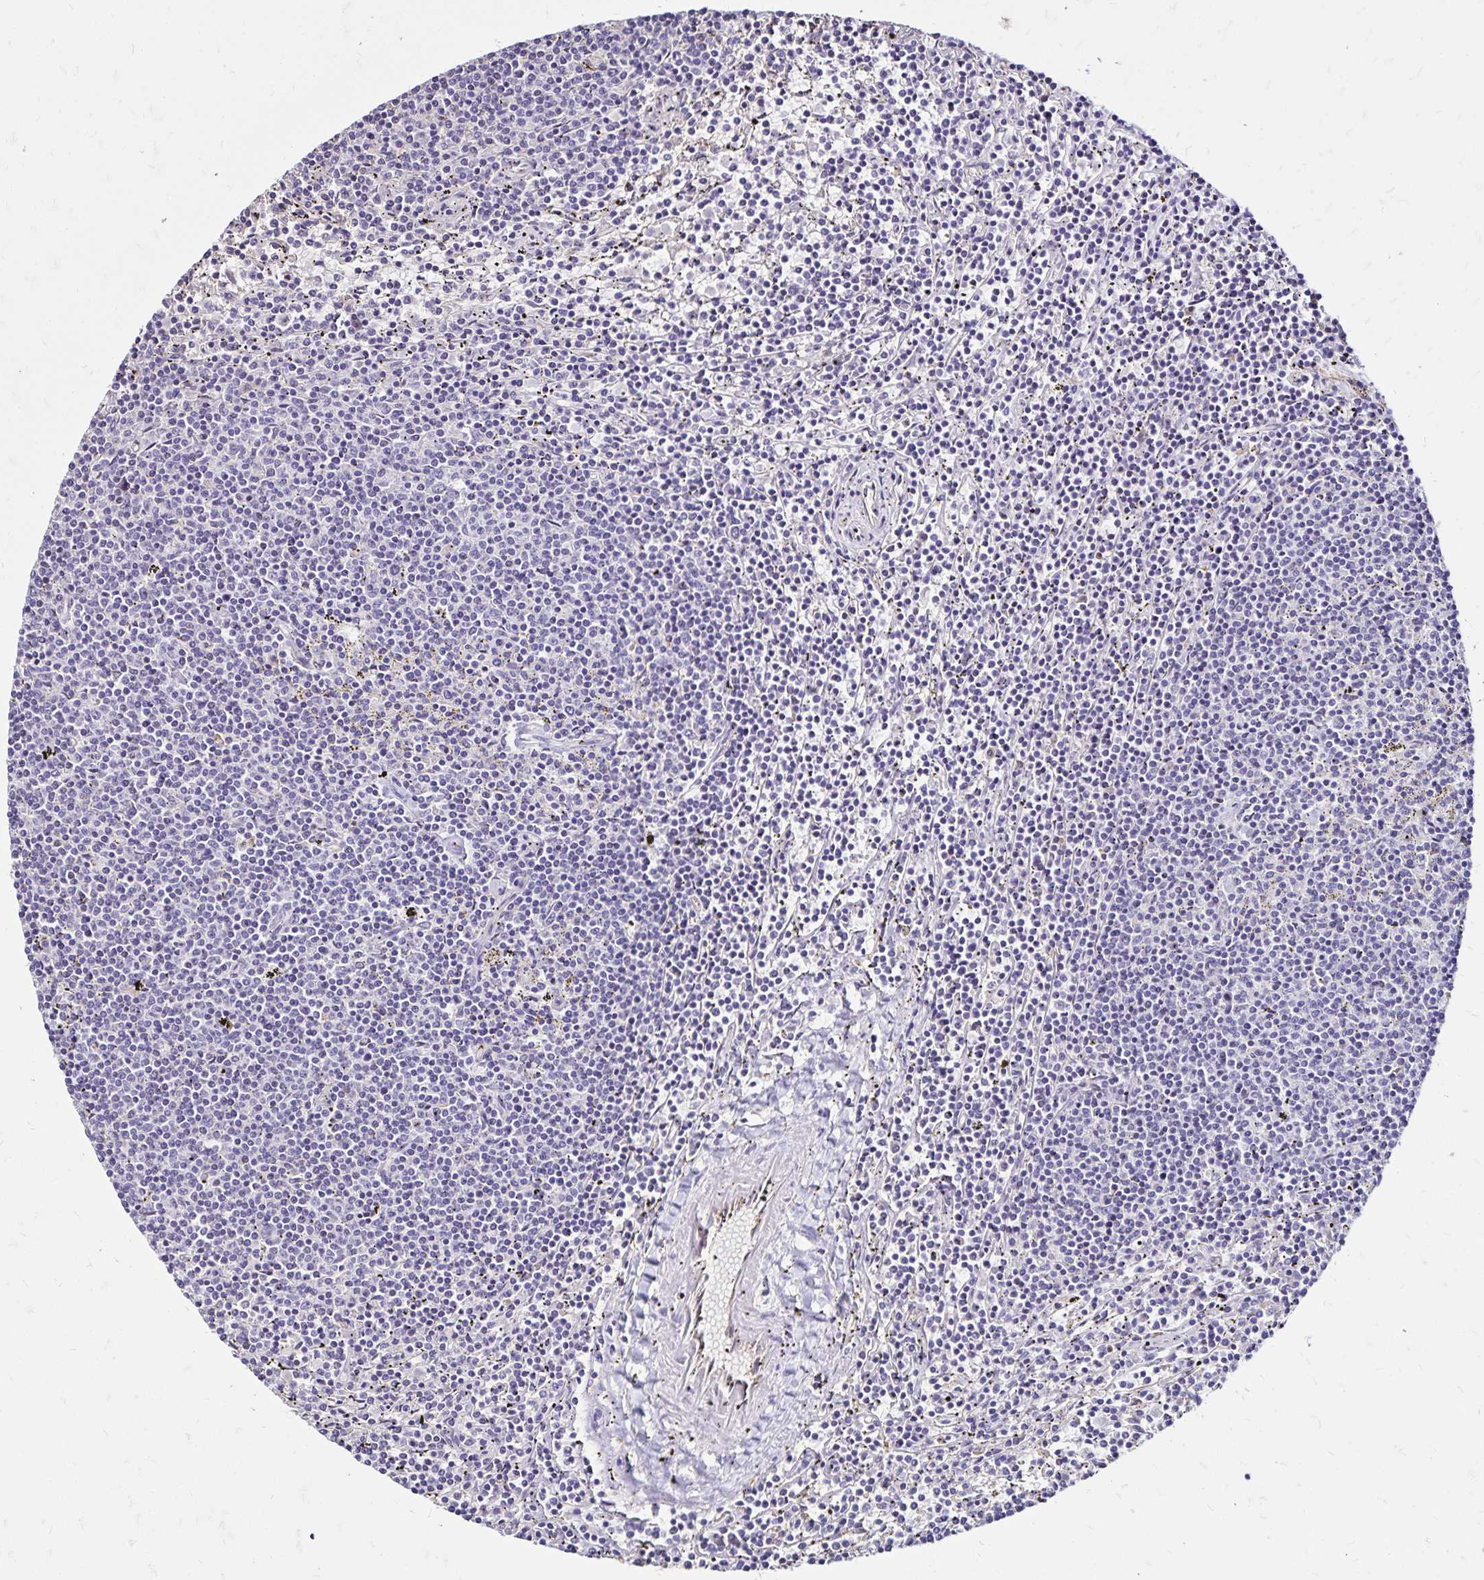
{"staining": {"intensity": "negative", "quantity": "none", "location": "none"}, "tissue": "lymphoma", "cell_type": "Tumor cells", "image_type": "cancer", "snomed": [{"axis": "morphology", "description": "Malignant lymphoma, non-Hodgkin's type, Low grade"}, {"axis": "topography", "description": "Spleen"}], "caption": "A photomicrograph of low-grade malignant lymphoma, non-Hodgkin's type stained for a protein shows no brown staining in tumor cells. (DAB IHC with hematoxylin counter stain).", "gene": "KISS1", "patient": {"sex": "female", "age": 50}}